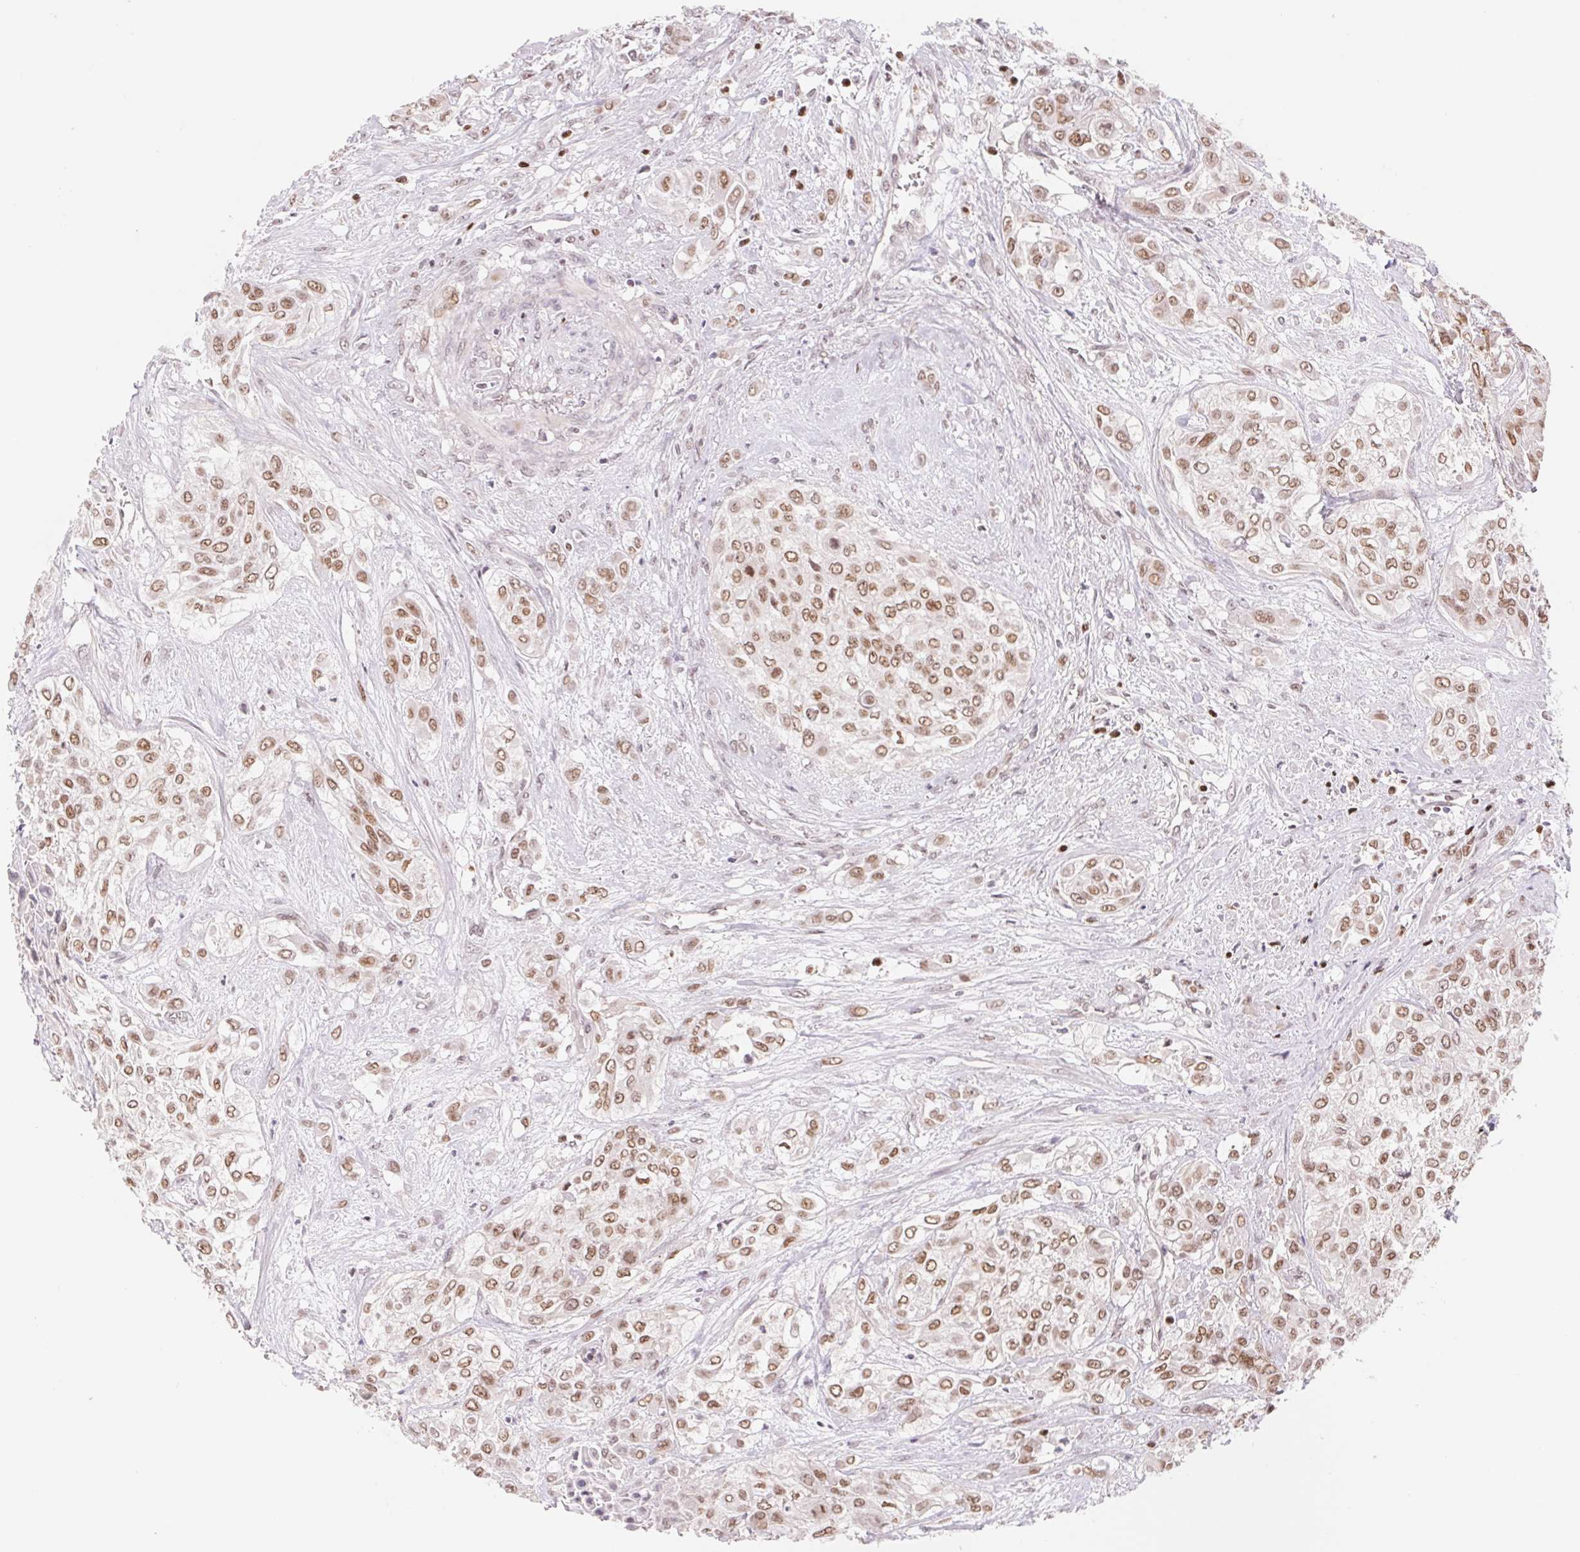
{"staining": {"intensity": "moderate", "quantity": ">75%", "location": "nuclear"}, "tissue": "urothelial cancer", "cell_type": "Tumor cells", "image_type": "cancer", "snomed": [{"axis": "morphology", "description": "Urothelial carcinoma, High grade"}, {"axis": "topography", "description": "Urinary bladder"}], "caption": "Urothelial cancer was stained to show a protein in brown. There is medium levels of moderate nuclear staining in about >75% of tumor cells.", "gene": "TRERF1", "patient": {"sex": "male", "age": 57}}